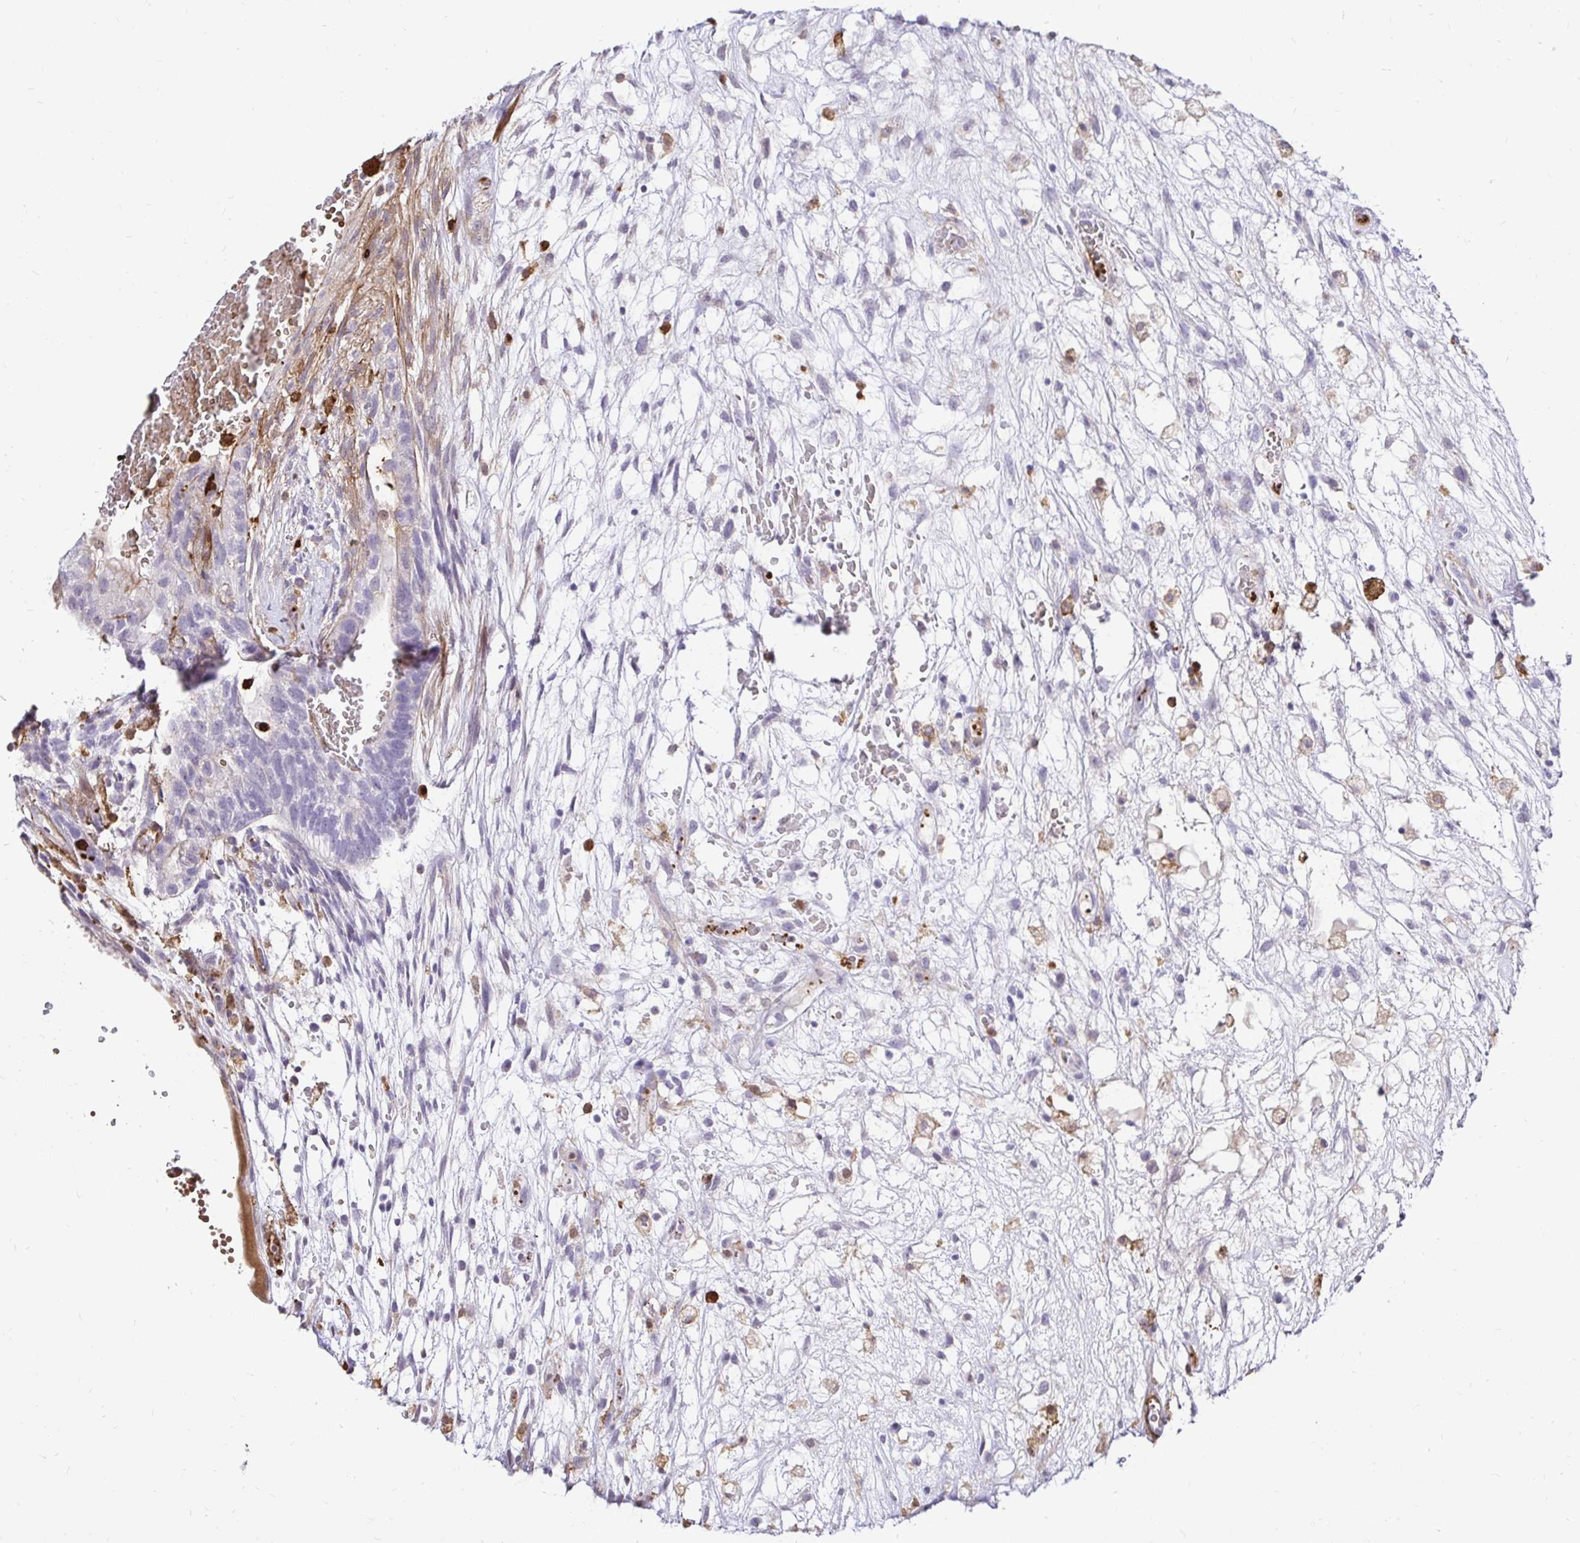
{"staining": {"intensity": "negative", "quantity": "none", "location": "none"}, "tissue": "testis cancer", "cell_type": "Tumor cells", "image_type": "cancer", "snomed": [{"axis": "morphology", "description": "Normal tissue, NOS"}, {"axis": "morphology", "description": "Carcinoma, Embryonal, NOS"}, {"axis": "topography", "description": "Testis"}], "caption": "This is a micrograph of IHC staining of testis cancer (embryonal carcinoma), which shows no staining in tumor cells.", "gene": "GSN", "patient": {"sex": "male", "age": 32}}